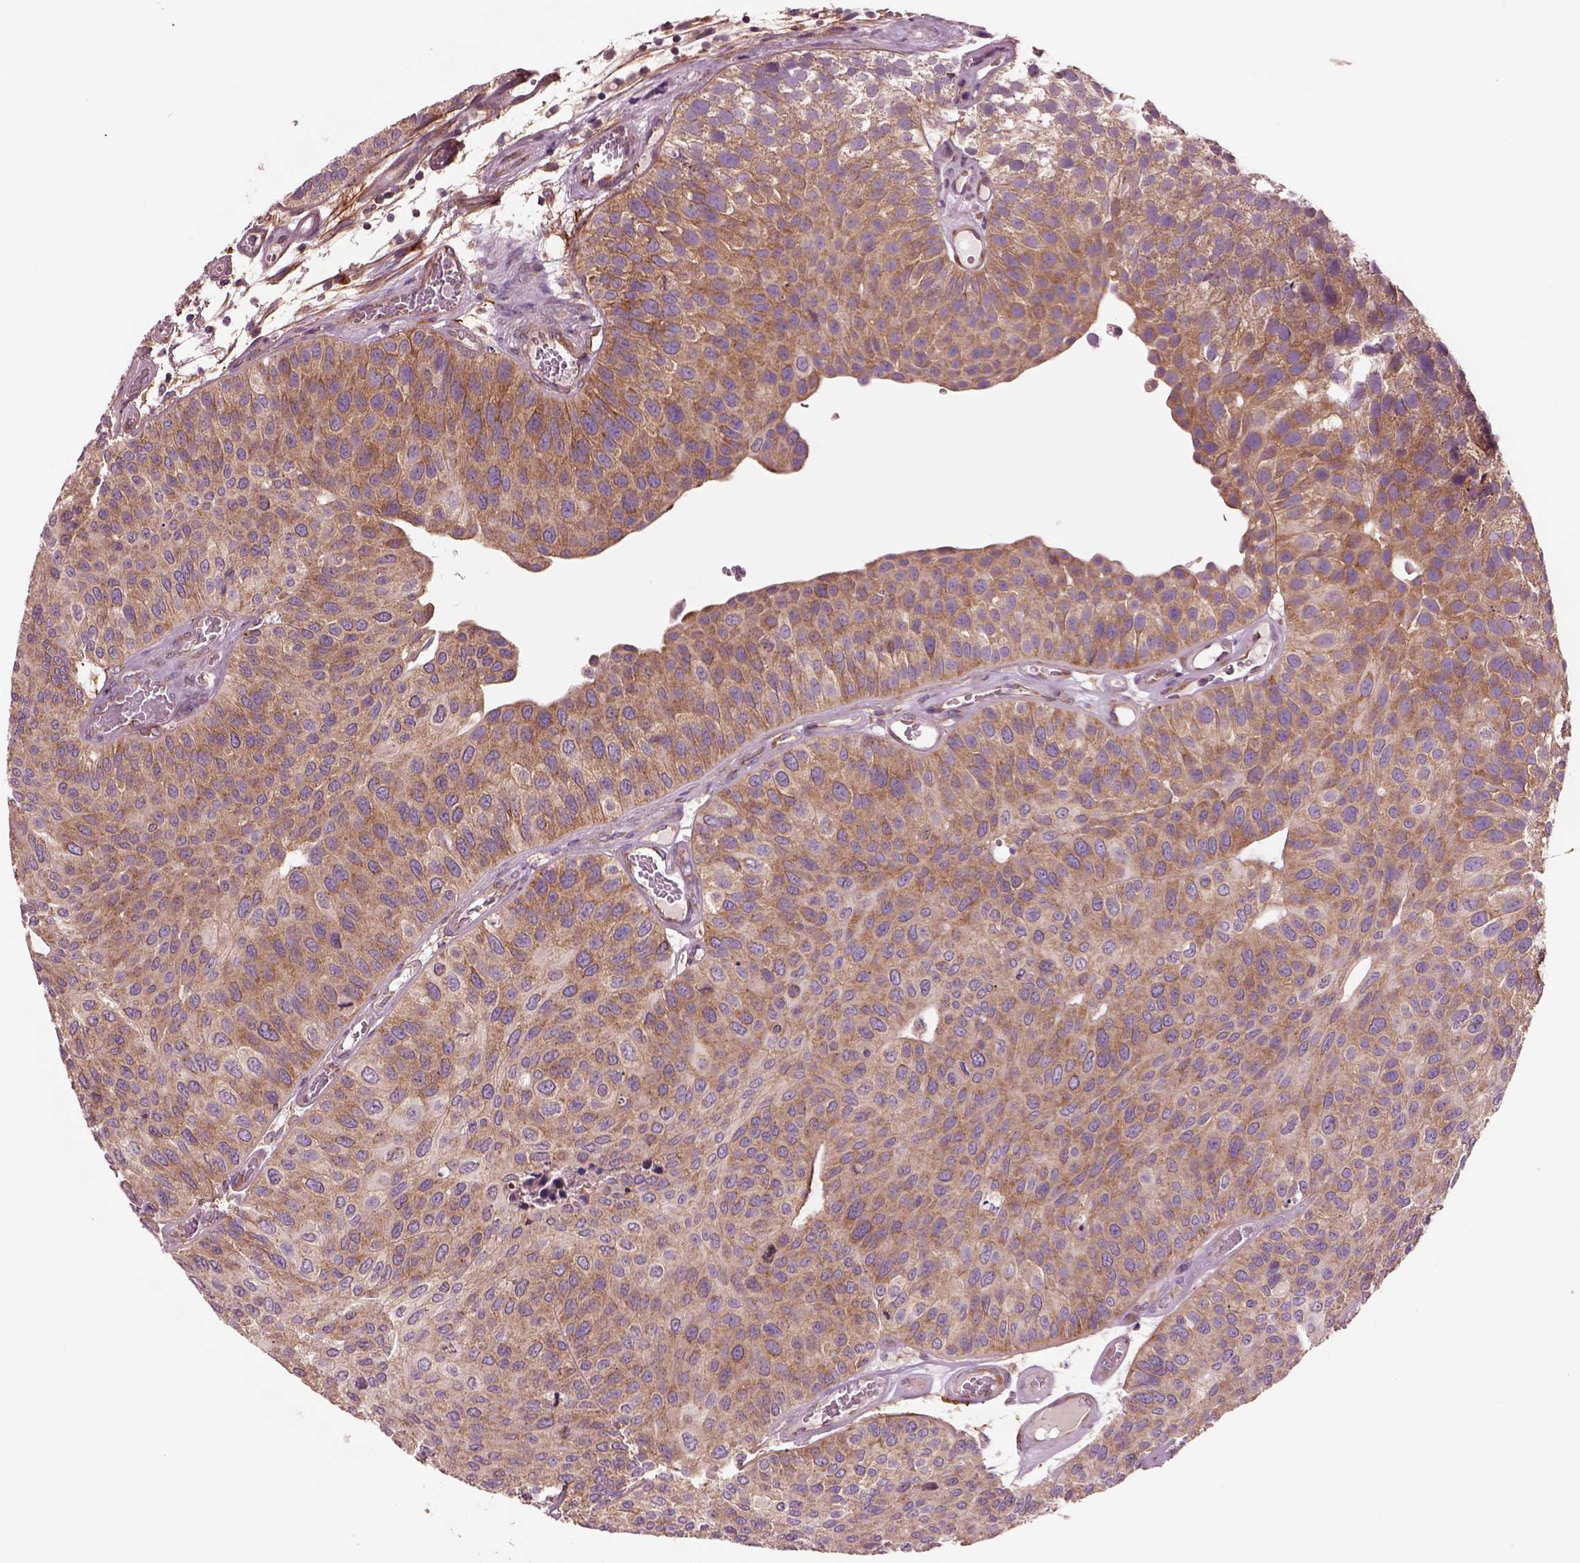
{"staining": {"intensity": "moderate", "quantity": ">75%", "location": "cytoplasmic/membranous"}, "tissue": "urothelial cancer", "cell_type": "Tumor cells", "image_type": "cancer", "snomed": [{"axis": "morphology", "description": "Urothelial carcinoma, Low grade"}, {"axis": "topography", "description": "Urinary bladder"}], "caption": "Immunohistochemistry histopathology image of neoplastic tissue: human urothelial cancer stained using immunohistochemistry (IHC) reveals medium levels of moderate protein expression localized specifically in the cytoplasmic/membranous of tumor cells, appearing as a cytoplasmic/membranous brown color.", "gene": "SEC23A", "patient": {"sex": "female", "age": 87}}